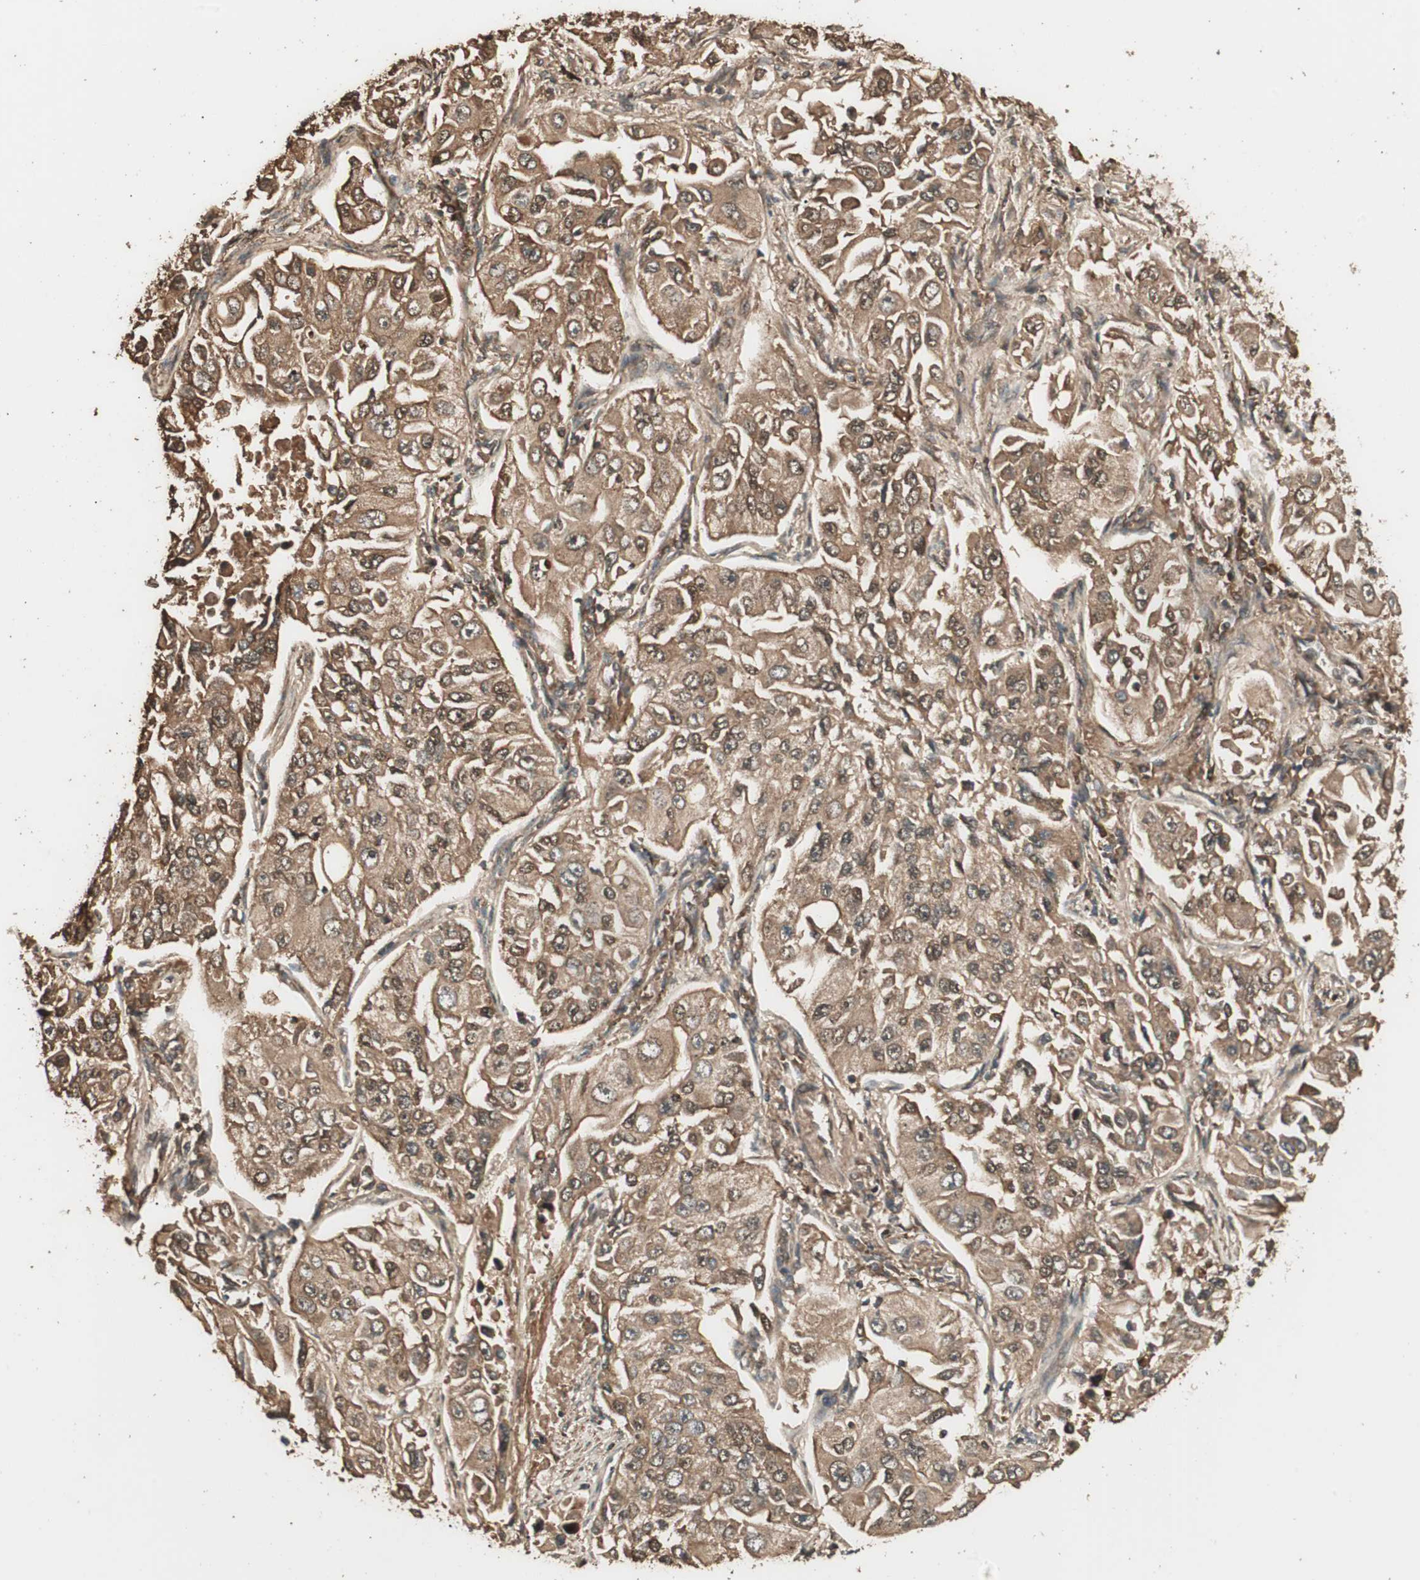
{"staining": {"intensity": "moderate", "quantity": ">75%", "location": "cytoplasmic/membranous"}, "tissue": "lung cancer", "cell_type": "Tumor cells", "image_type": "cancer", "snomed": [{"axis": "morphology", "description": "Adenocarcinoma, NOS"}, {"axis": "topography", "description": "Lung"}], "caption": "IHC of human adenocarcinoma (lung) reveals medium levels of moderate cytoplasmic/membranous expression in about >75% of tumor cells.", "gene": "CCN4", "patient": {"sex": "male", "age": 84}}